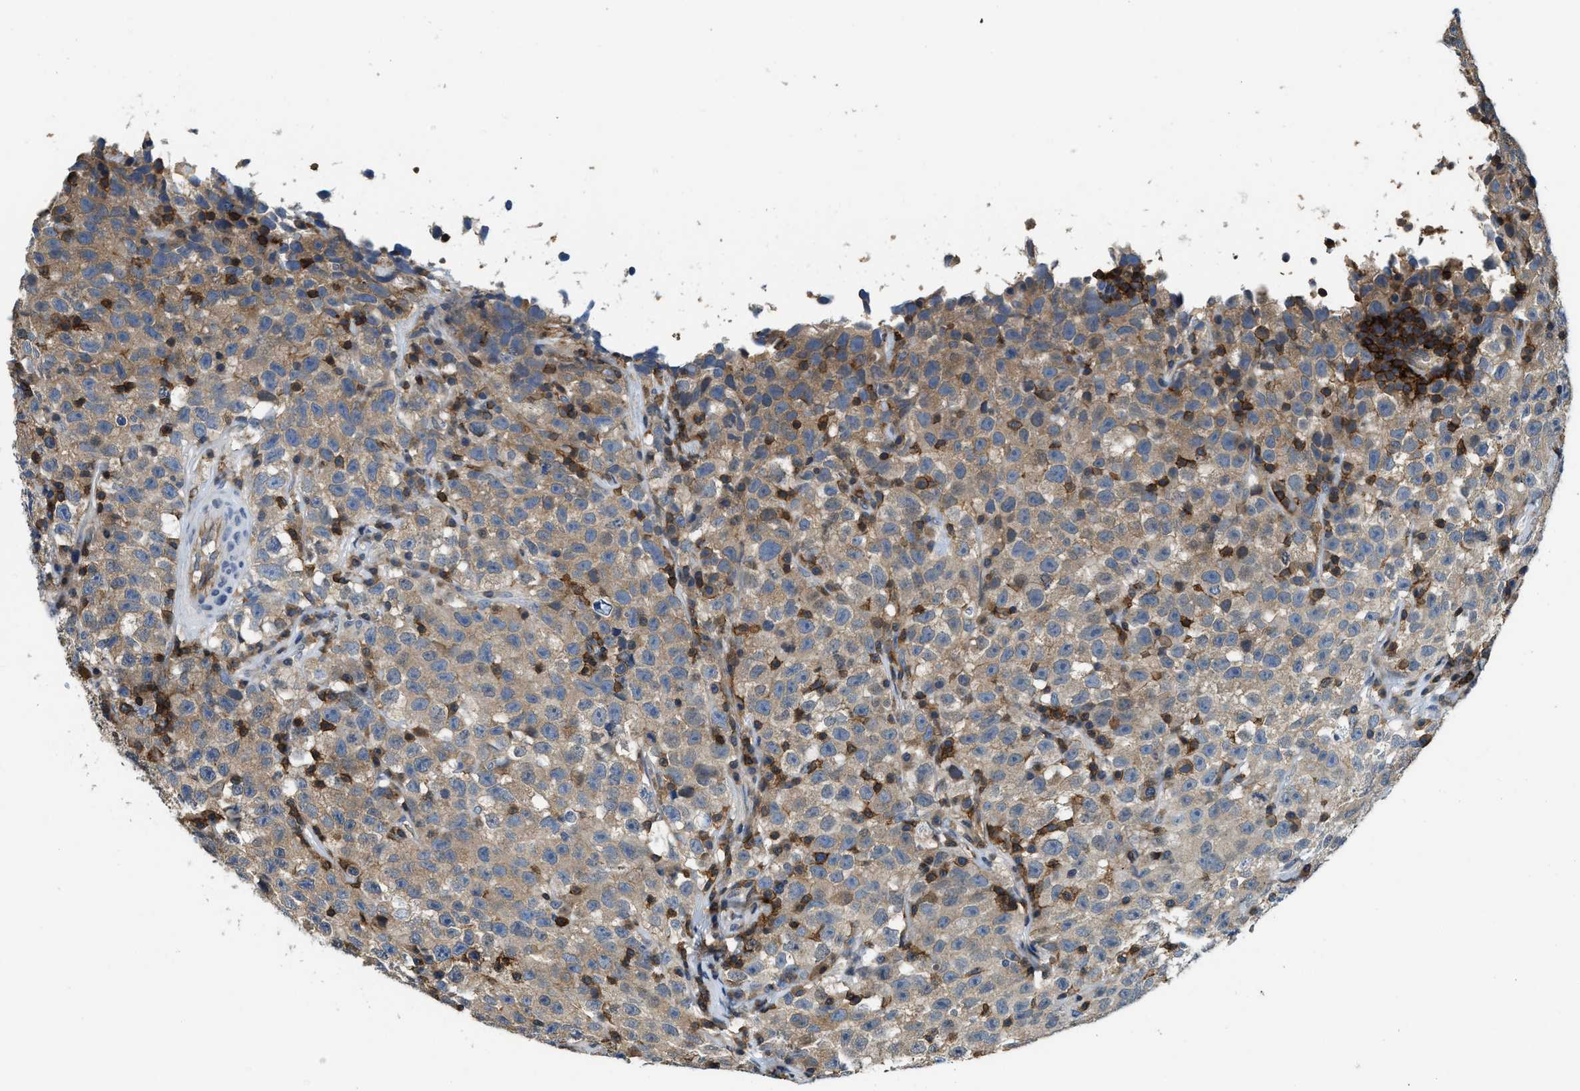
{"staining": {"intensity": "weak", "quantity": ">75%", "location": "cytoplasmic/membranous"}, "tissue": "testis cancer", "cell_type": "Tumor cells", "image_type": "cancer", "snomed": [{"axis": "morphology", "description": "Seminoma, NOS"}, {"axis": "topography", "description": "Testis"}], "caption": "Immunohistochemistry of human testis cancer (seminoma) reveals low levels of weak cytoplasmic/membranous expression in approximately >75% of tumor cells.", "gene": "MYO1G", "patient": {"sex": "male", "age": 22}}